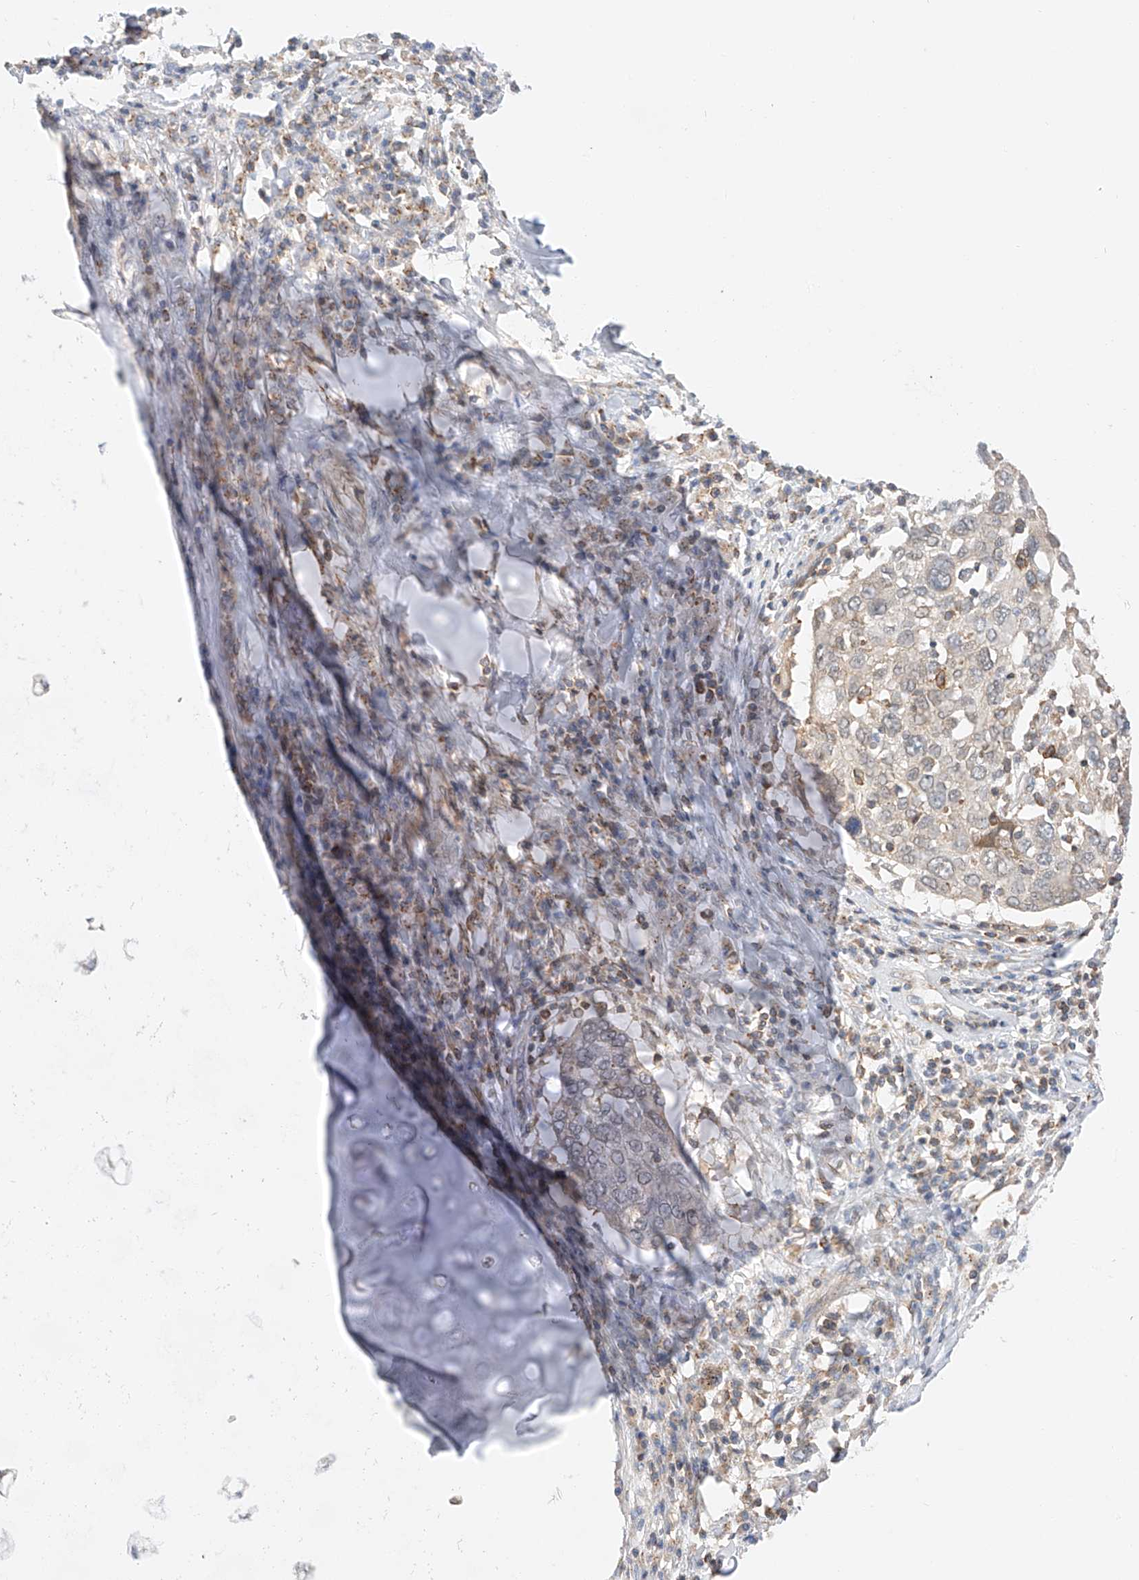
{"staining": {"intensity": "weak", "quantity": "<25%", "location": "cytoplasmic/membranous"}, "tissue": "lung cancer", "cell_type": "Tumor cells", "image_type": "cancer", "snomed": [{"axis": "morphology", "description": "Squamous cell carcinoma, NOS"}, {"axis": "topography", "description": "Lung"}], "caption": "The immunohistochemistry (IHC) micrograph has no significant expression in tumor cells of lung squamous cell carcinoma tissue.", "gene": "MFN2", "patient": {"sex": "male", "age": 65}}